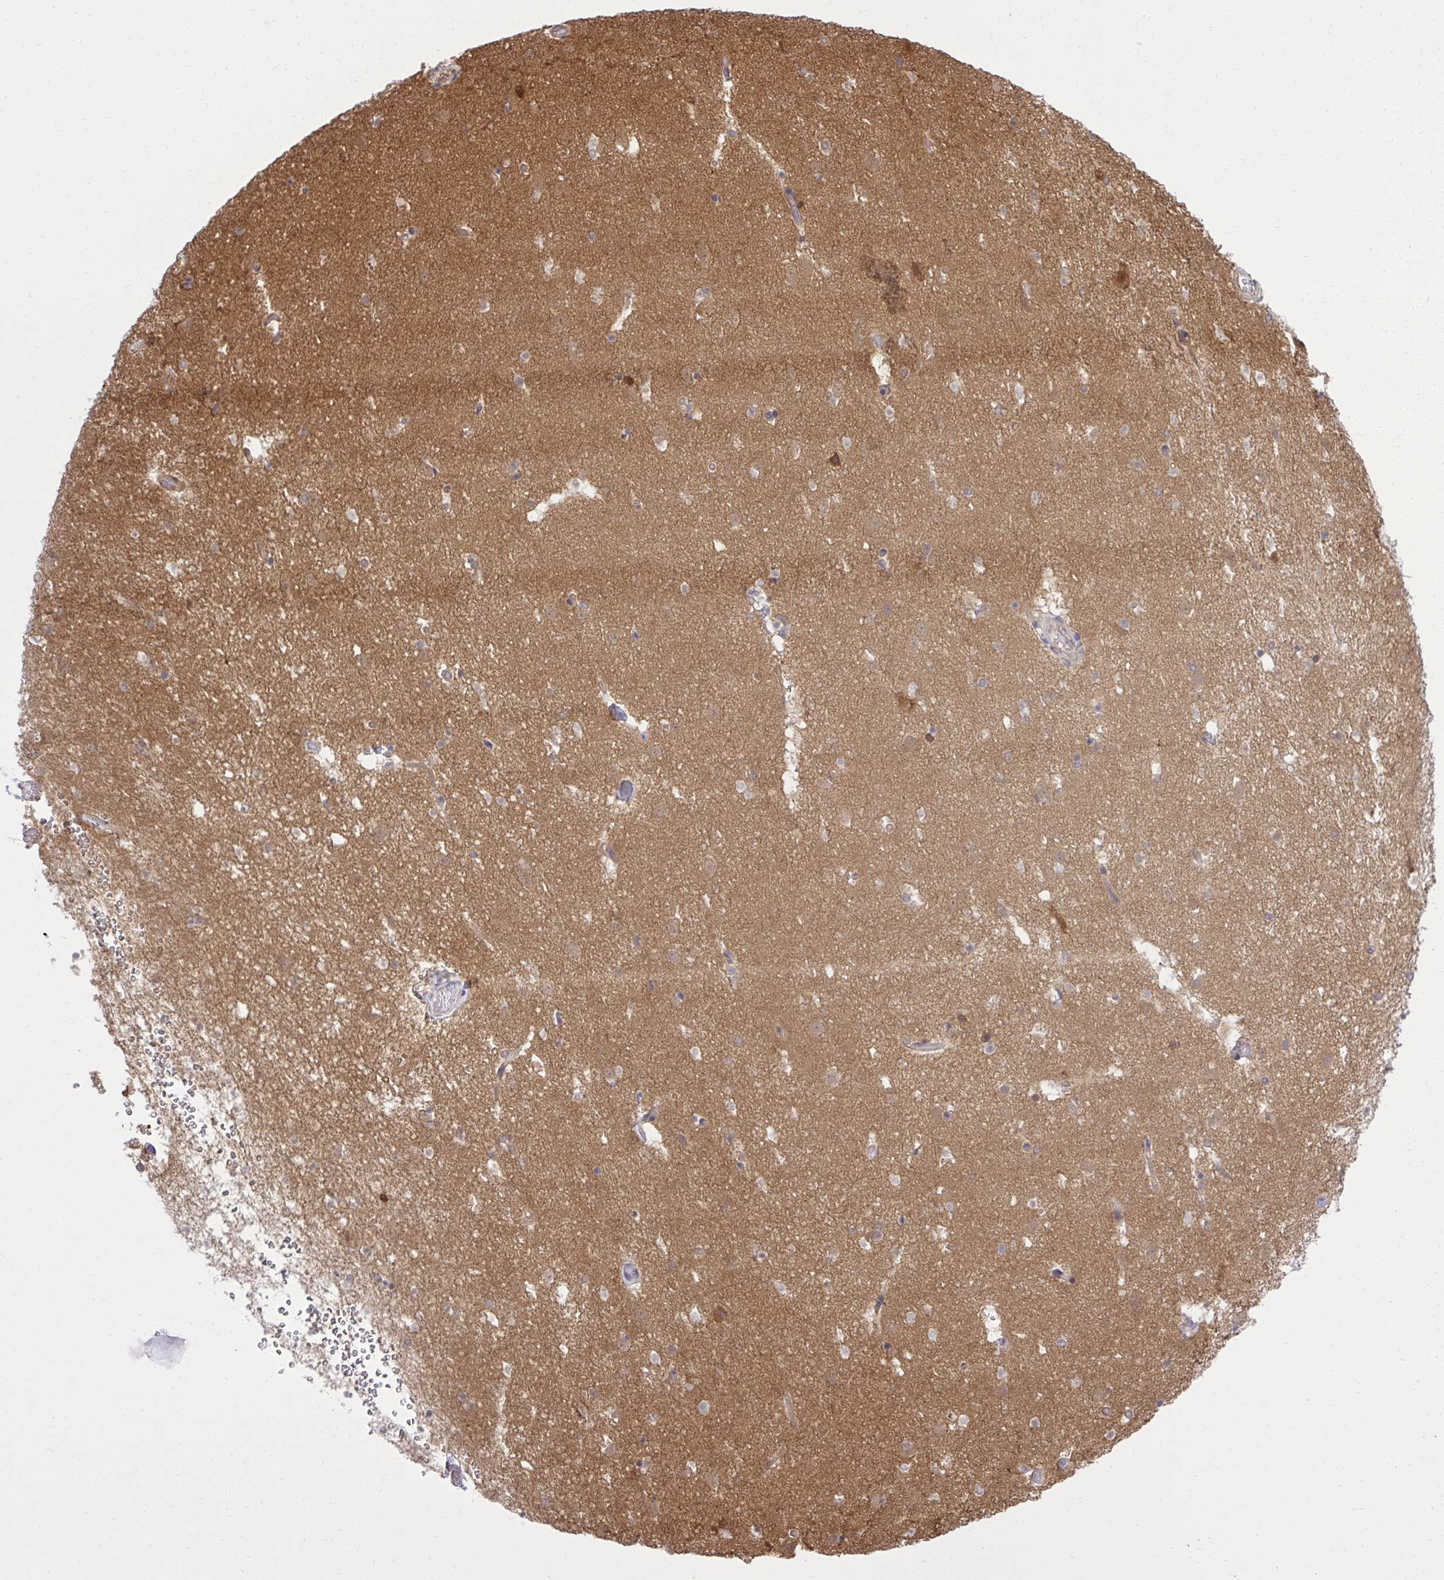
{"staining": {"intensity": "negative", "quantity": "none", "location": "none"}, "tissue": "caudate", "cell_type": "Glial cells", "image_type": "normal", "snomed": [{"axis": "morphology", "description": "Normal tissue, NOS"}, {"axis": "topography", "description": "Lateral ventricle wall"}], "caption": "This is an IHC image of benign human caudate. There is no expression in glial cells.", "gene": "PPP5C", "patient": {"sex": "male", "age": 37}}